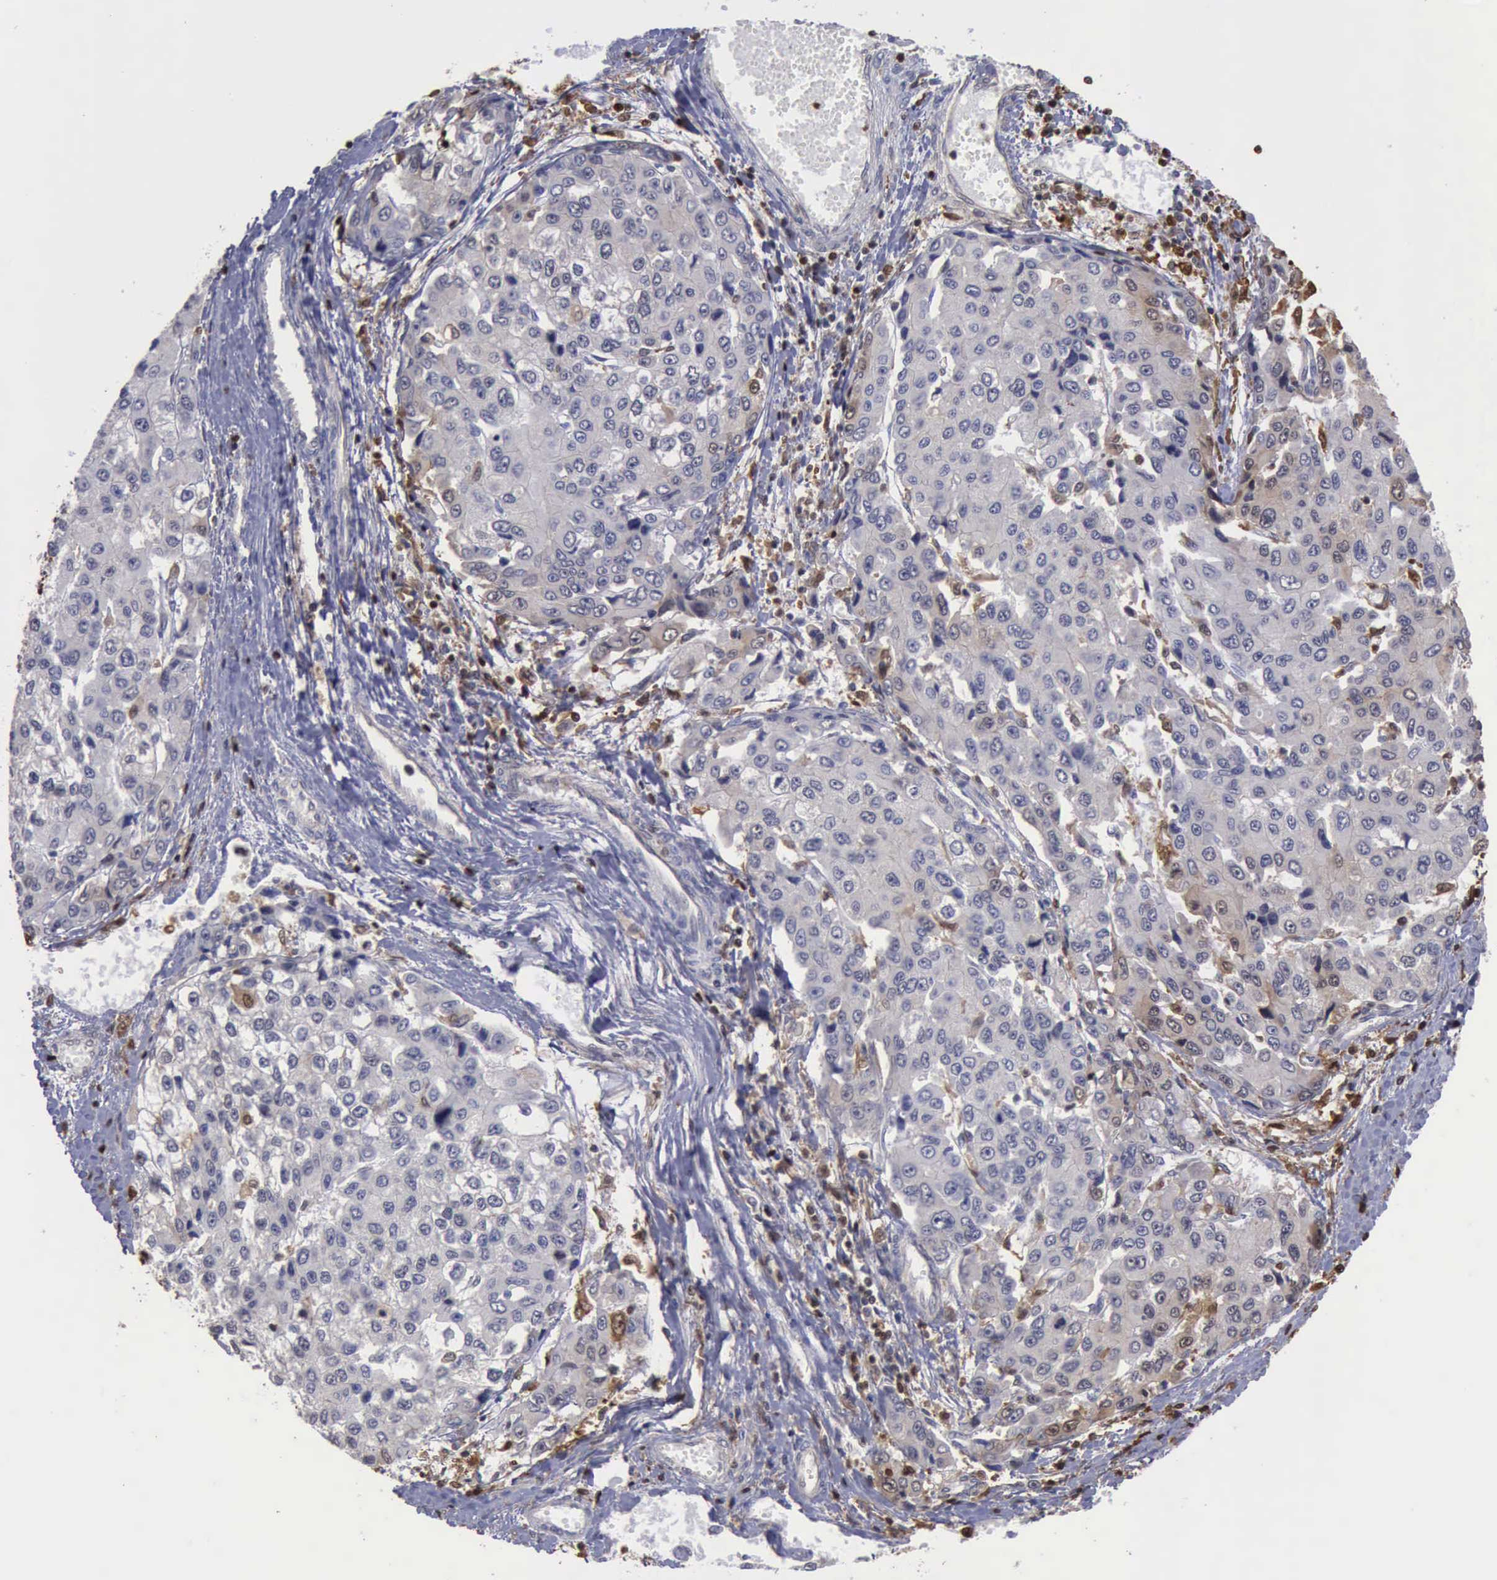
{"staining": {"intensity": "negative", "quantity": "none", "location": "none"}, "tissue": "liver cancer", "cell_type": "Tumor cells", "image_type": "cancer", "snomed": [{"axis": "morphology", "description": "Carcinoma, Hepatocellular, NOS"}, {"axis": "topography", "description": "Liver"}], "caption": "This micrograph is of liver cancer stained with immunohistochemistry to label a protein in brown with the nuclei are counter-stained blue. There is no positivity in tumor cells. The staining was performed using DAB (3,3'-diaminobenzidine) to visualize the protein expression in brown, while the nuclei were stained in blue with hematoxylin (Magnification: 20x).", "gene": "STAT1", "patient": {"sex": "female", "age": 66}}